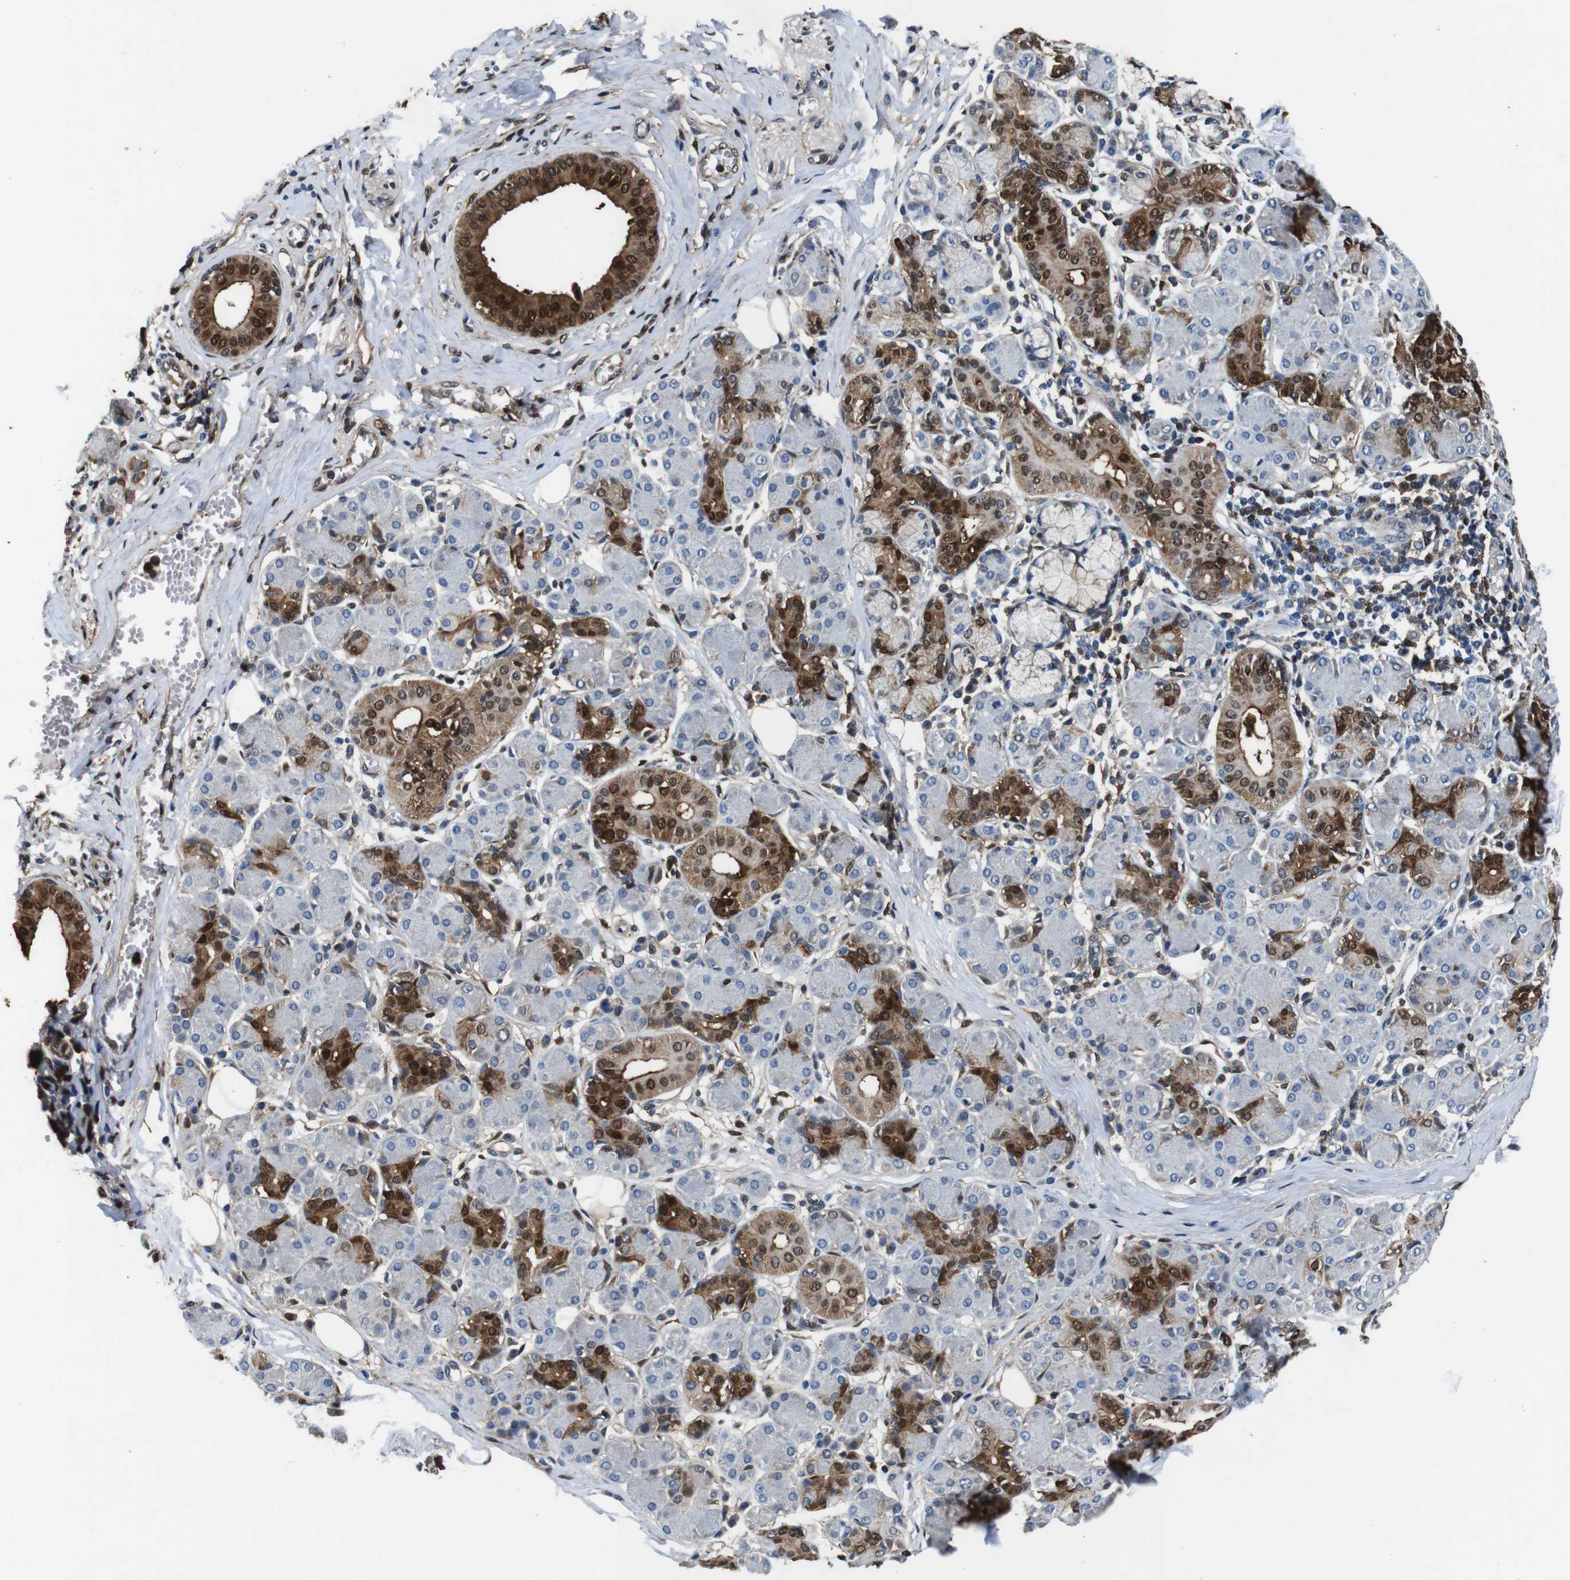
{"staining": {"intensity": "strong", "quantity": "<25%", "location": "cytoplasmic/membranous,nuclear"}, "tissue": "salivary gland", "cell_type": "Glandular cells", "image_type": "normal", "snomed": [{"axis": "morphology", "description": "Normal tissue, NOS"}, {"axis": "morphology", "description": "Inflammation, NOS"}, {"axis": "topography", "description": "Lymph node"}, {"axis": "topography", "description": "Salivary gland"}], "caption": "Immunohistochemical staining of benign salivary gland shows <25% levels of strong cytoplasmic/membranous,nuclear protein expression in approximately <25% of glandular cells.", "gene": "ANXA1", "patient": {"sex": "male", "age": 3}}